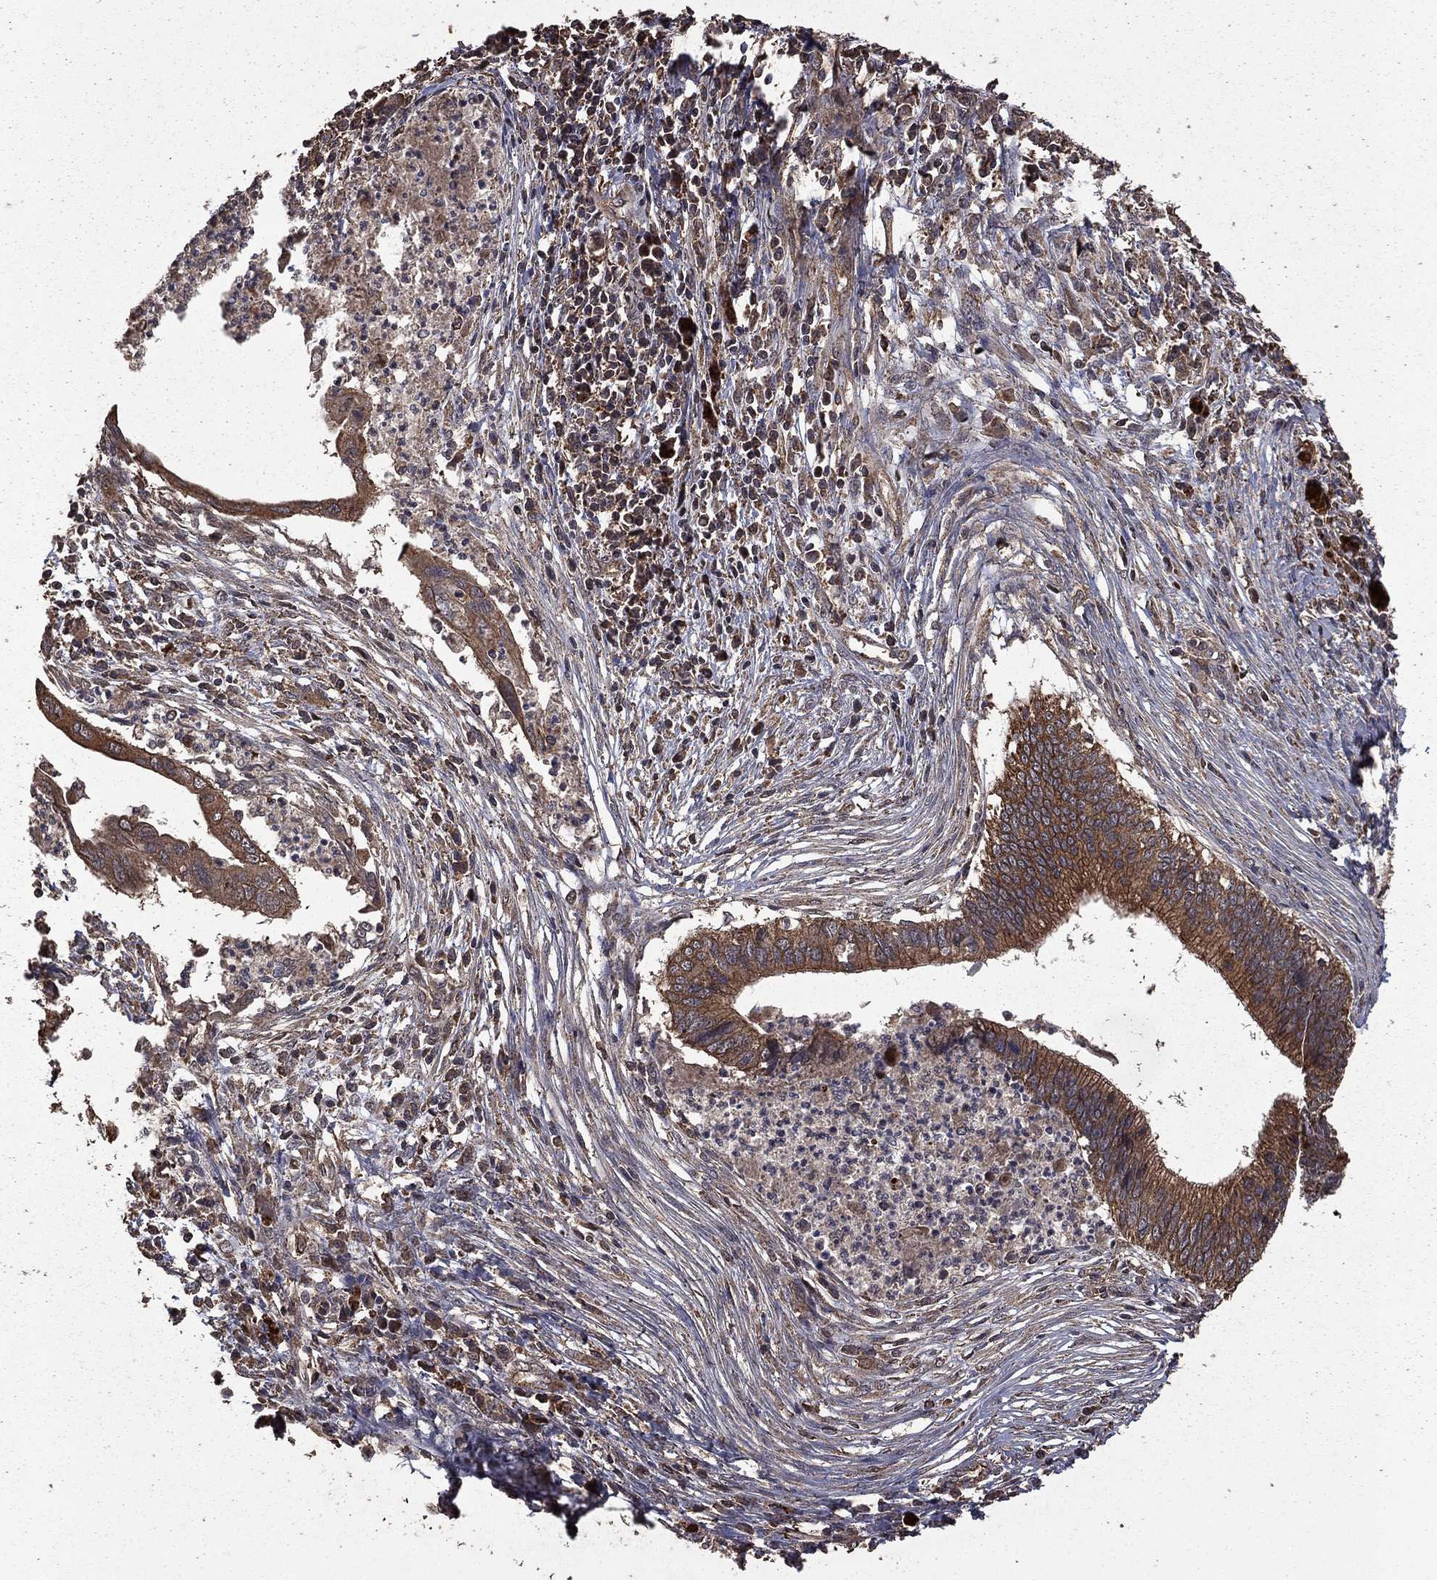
{"staining": {"intensity": "weak", "quantity": ">75%", "location": "cytoplasmic/membranous"}, "tissue": "cervical cancer", "cell_type": "Tumor cells", "image_type": "cancer", "snomed": [{"axis": "morphology", "description": "Adenocarcinoma, NOS"}, {"axis": "topography", "description": "Cervix"}], "caption": "Immunohistochemical staining of adenocarcinoma (cervical) shows low levels of weak cytoplasmic/membranous protein expression in approximately >75% of tumor cells.", "gene": "BIRC6", "patient": {"sex": "female", "age": 42}}